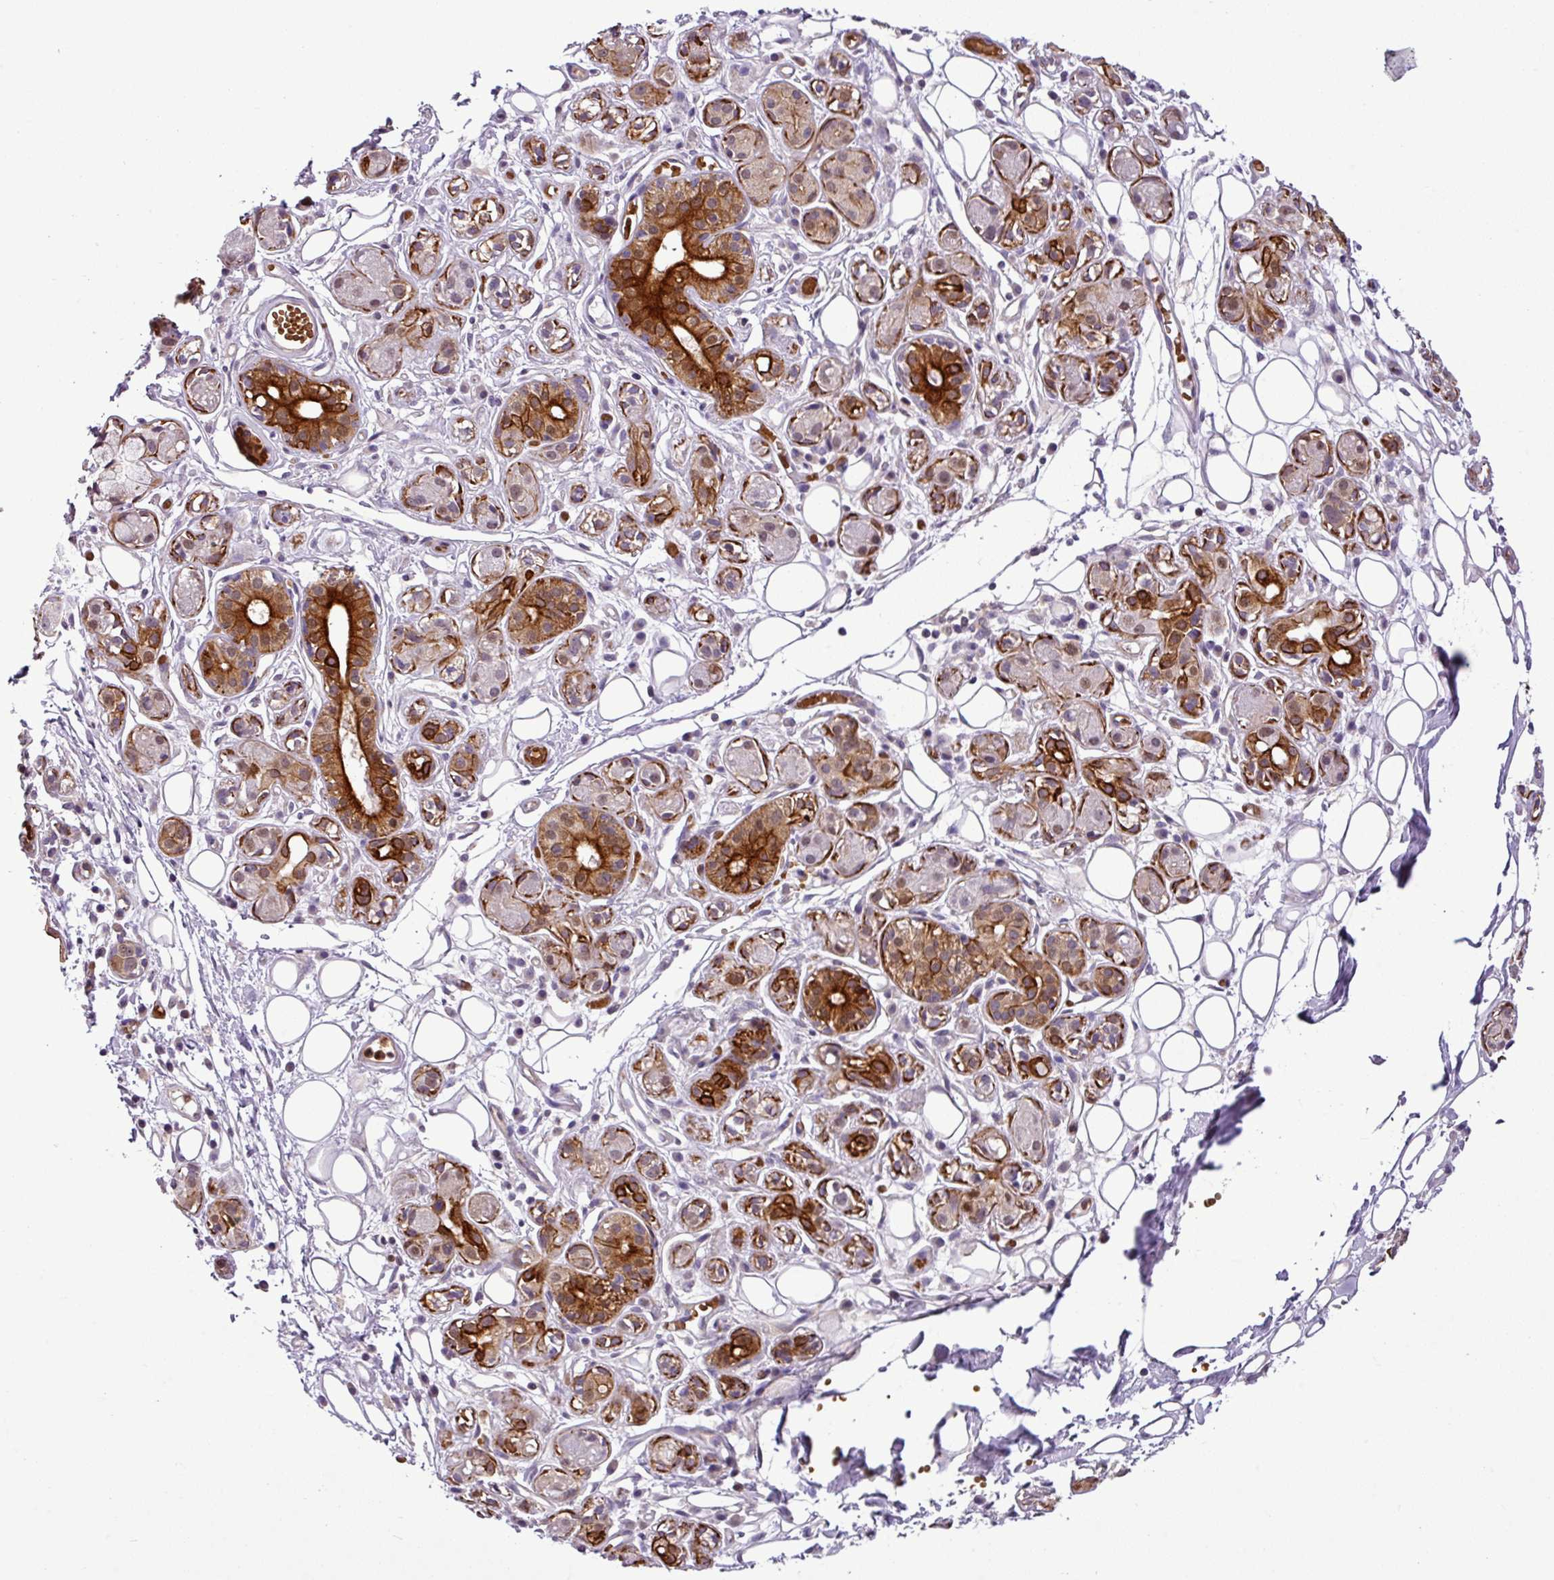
{"staining": {"intensity": "strong", "quantity": "25%-75%", "location": "cytoplasmic/membranous"}, "tissue": "salivary gland", "cell_type": "Glandular cells", "image_type": "normal", "snomed": [{"axis": "morphology", "description": "Normal tissue, NOS"}, {"axis": "topography", "description": "Salivary gland"}], "caption": "Salivary gland stained for a protein (brown) shows strong cytoplasmic/membranous positive staining in about 25%-75% of glandular cells.", "gene": "NBEAL2", "patient": {"sex": "male", "age": 54}}